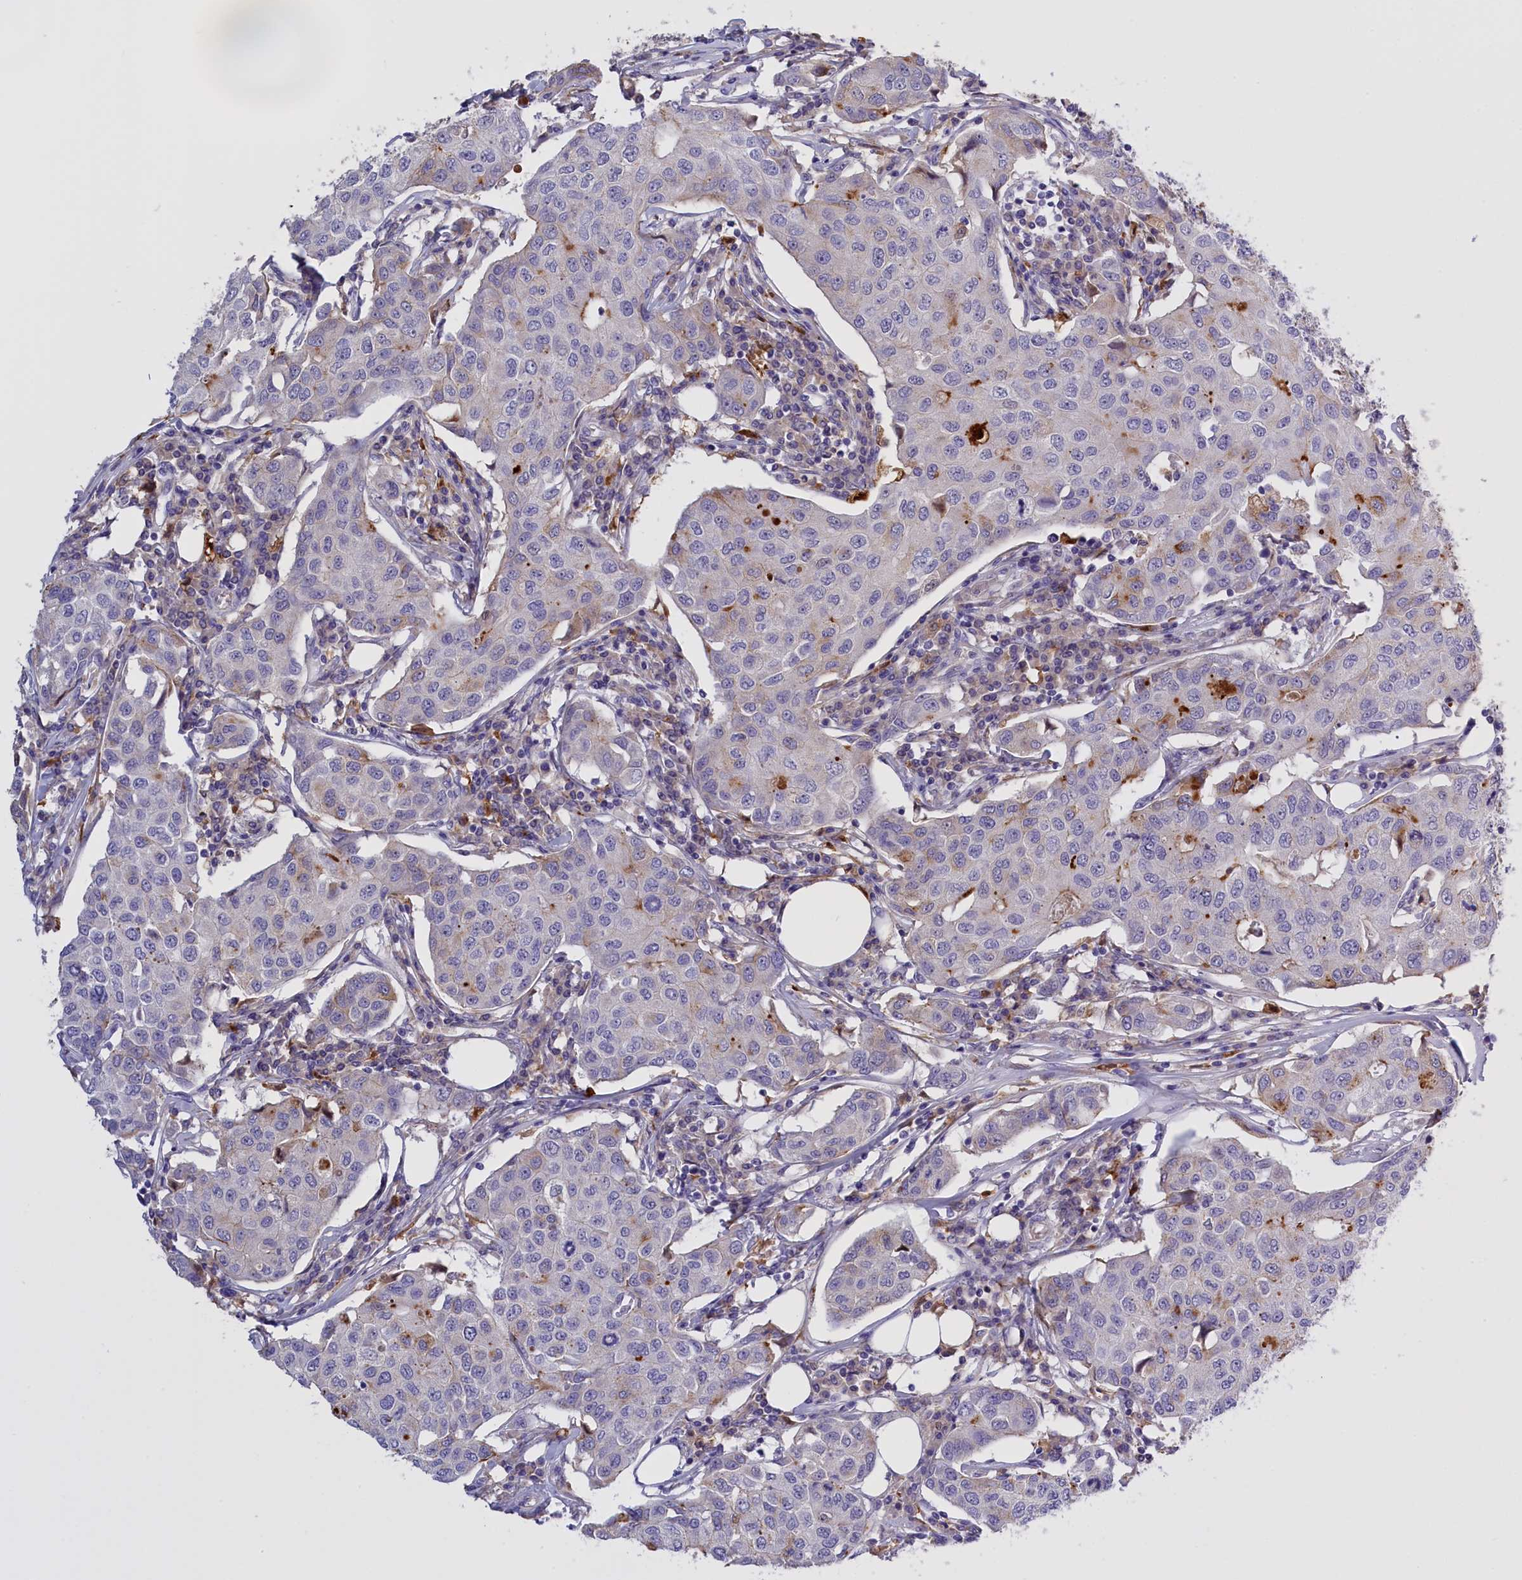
{"staining": {"intensity": "weak", "quantity": "<25%", "location": "cytoplasmic/membranous"}, "tissue": "breast cancer", "cell_type": "Tumor cells", "image_type": "cancer", "snomed": [{"axis": "morphology", "description": "Duct carcinoma"}, {"axis": "topography", "description": "Breast"}], "caption": "An IHC histopathology image of breast cancer is shown. There is no staining in tumor cells of breast cancer.", "gene": "FAM149B1", "patient": {"sex": "female", "age": 80}}